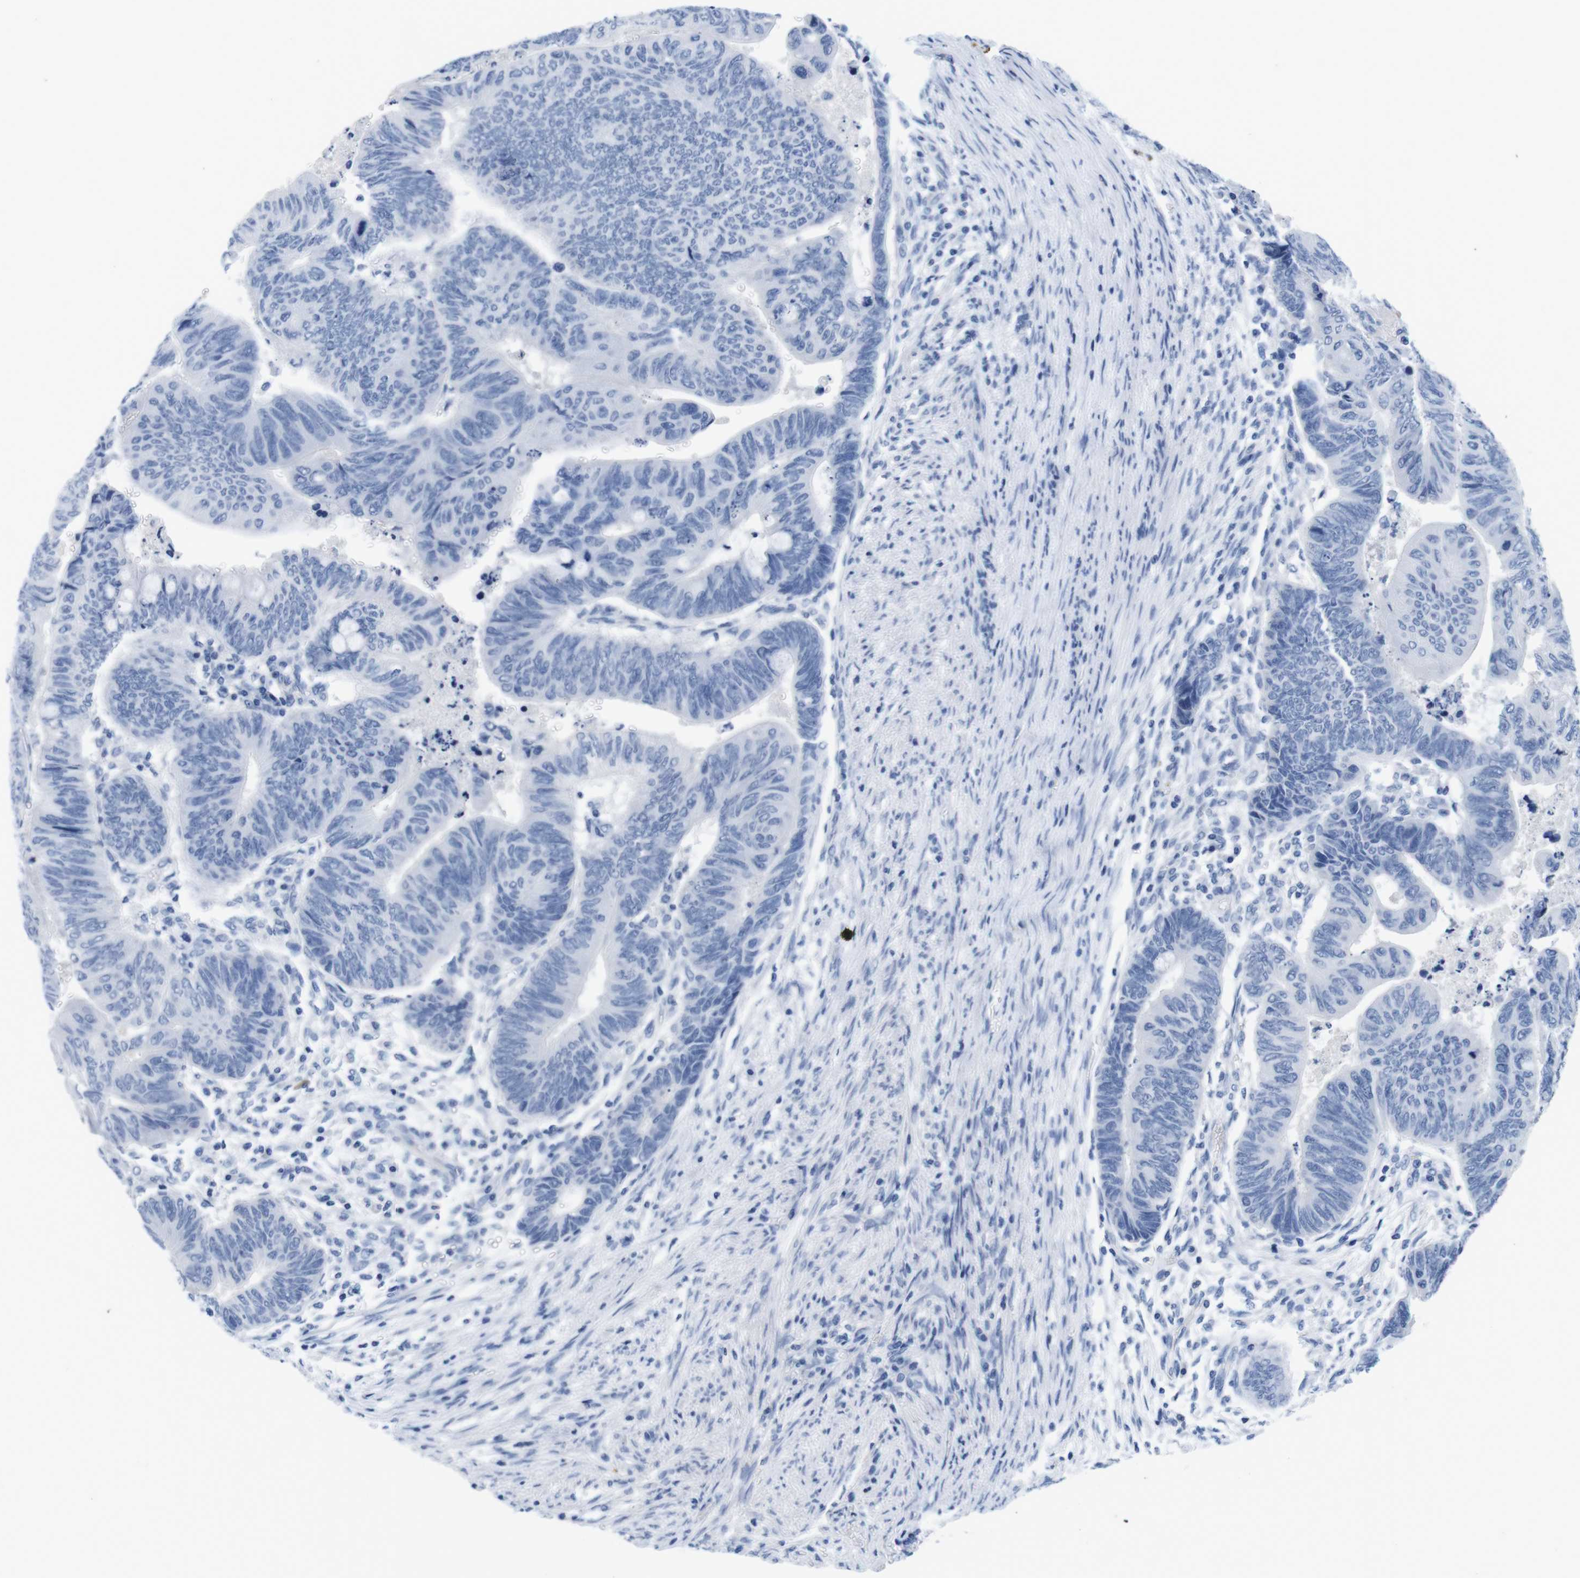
{"staining": {"intensity": "negative", "quantity": "none", "location": "none"}, "tissue": "colorectal cancer", "cell_type": "Tumor cells", "image_type": "cancer", "snomed": [{"axis": "morphology", "description": "Normal tissue, NOS"}, {"axis": "morphology", "description": "Adenocarcinoma, NOS"}, {"axis": "topography", "description": "Rectum"}, {"axis": "topography", "description": "Peripheral nerve tissue"}], "caption": "DAB immunohistochemical staining of human adenocarcinoma (colorectal) demonstrates no significant staining in tumor cells.", "gene": "MAP6", "patient": {"sex": "male", "age": 92}}